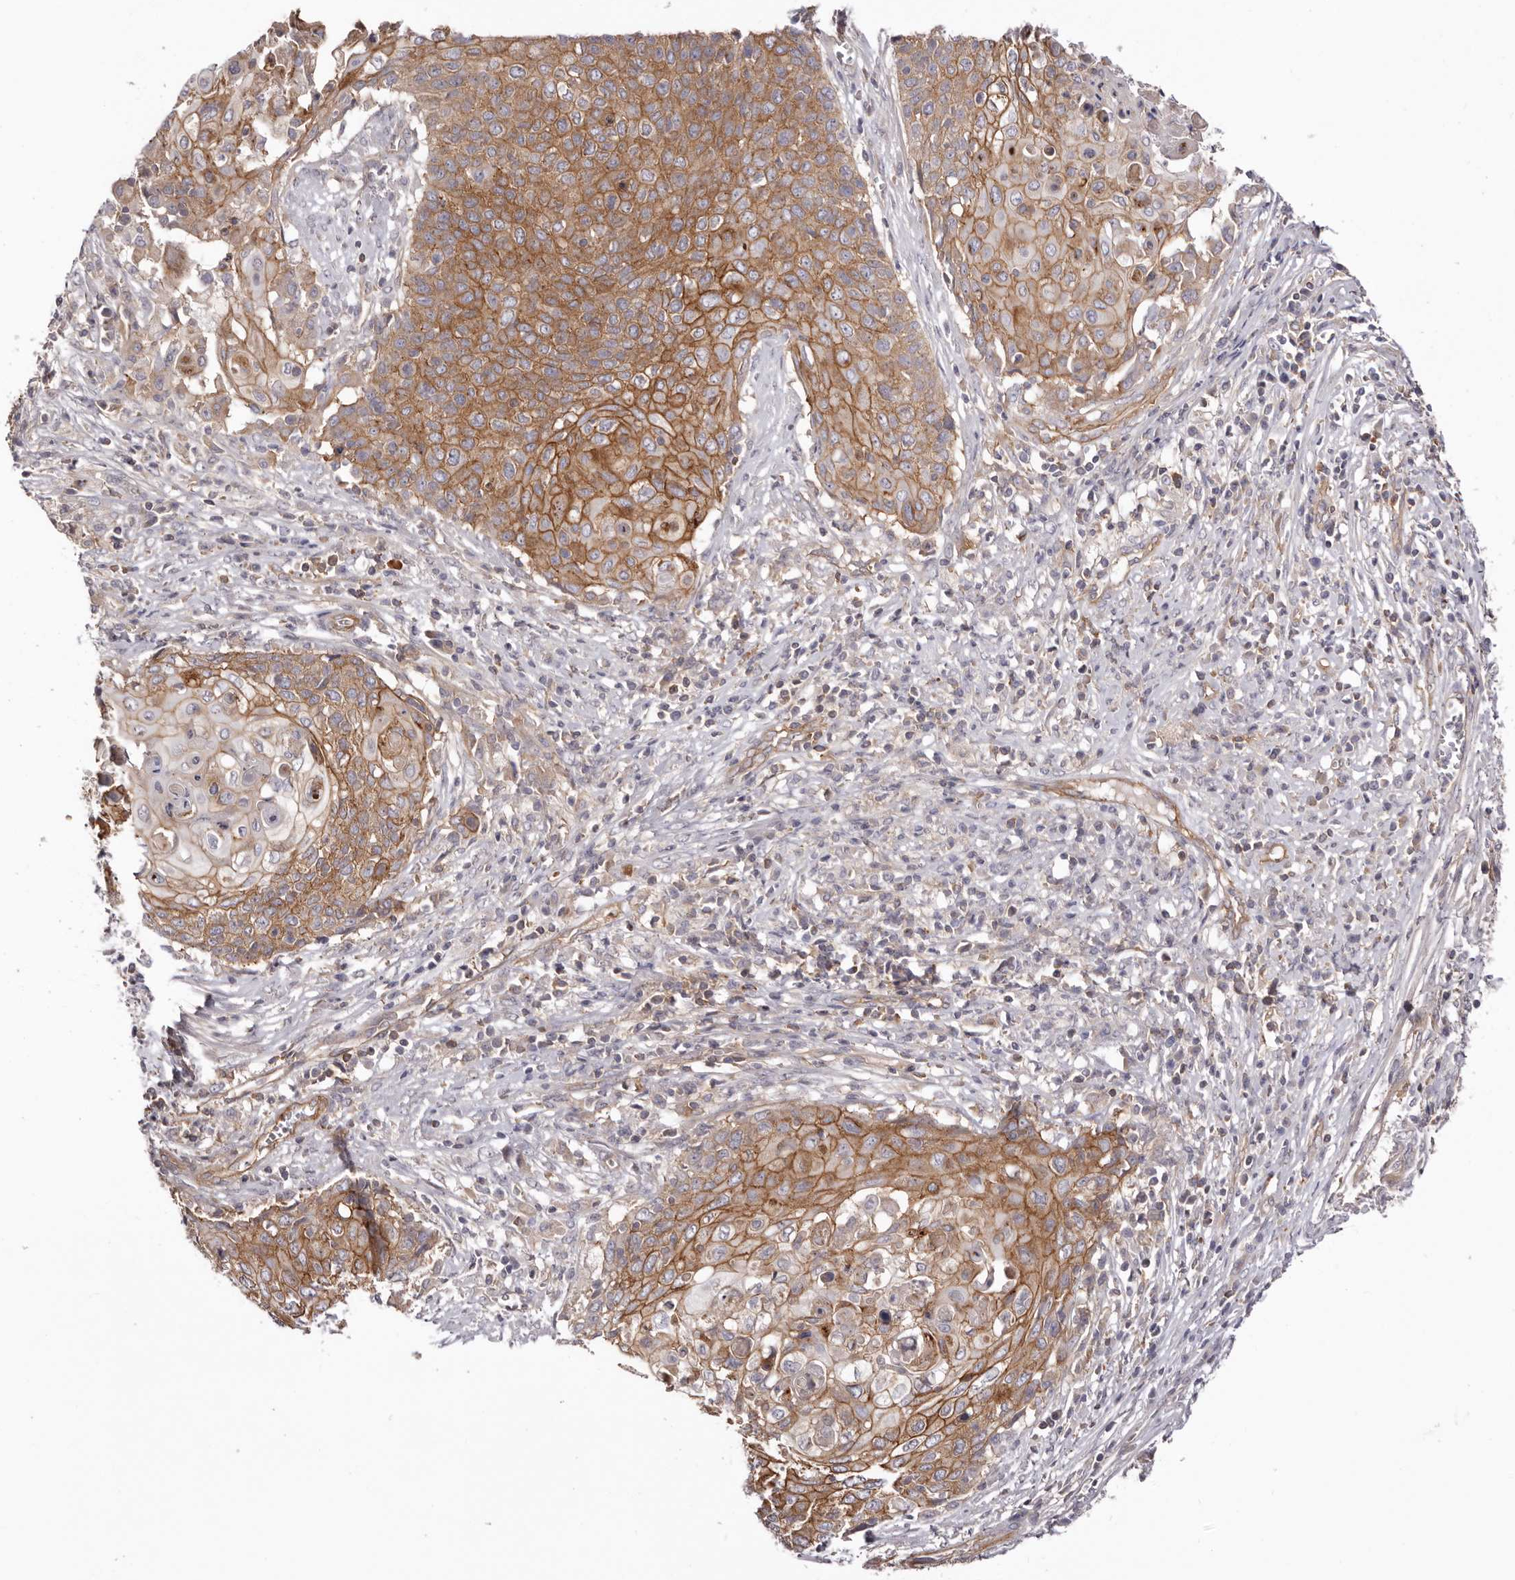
{"staining": {"intensity": "weak", "quantity": "25%-75%", "location": "cytoplasmic/membranous"}, "tissue": "cervical cancer", "cell_type": "Tumor cells", "image_type": "cancer", "snomed": [{"axis": "morphology", "description": "Squamous cell carcinoma, NOS"}, {"axis": "topography", "description": "Cervix"}], "caption": "This is an image of immunohistochemistry (IHC) staining of squamous cell carcinoma (cervical), which shows weak staining in the cytoplasmic/membranous of tumor cells.", "gene": "DMRT2", "patient": {"sex": "female", "age": 39}}